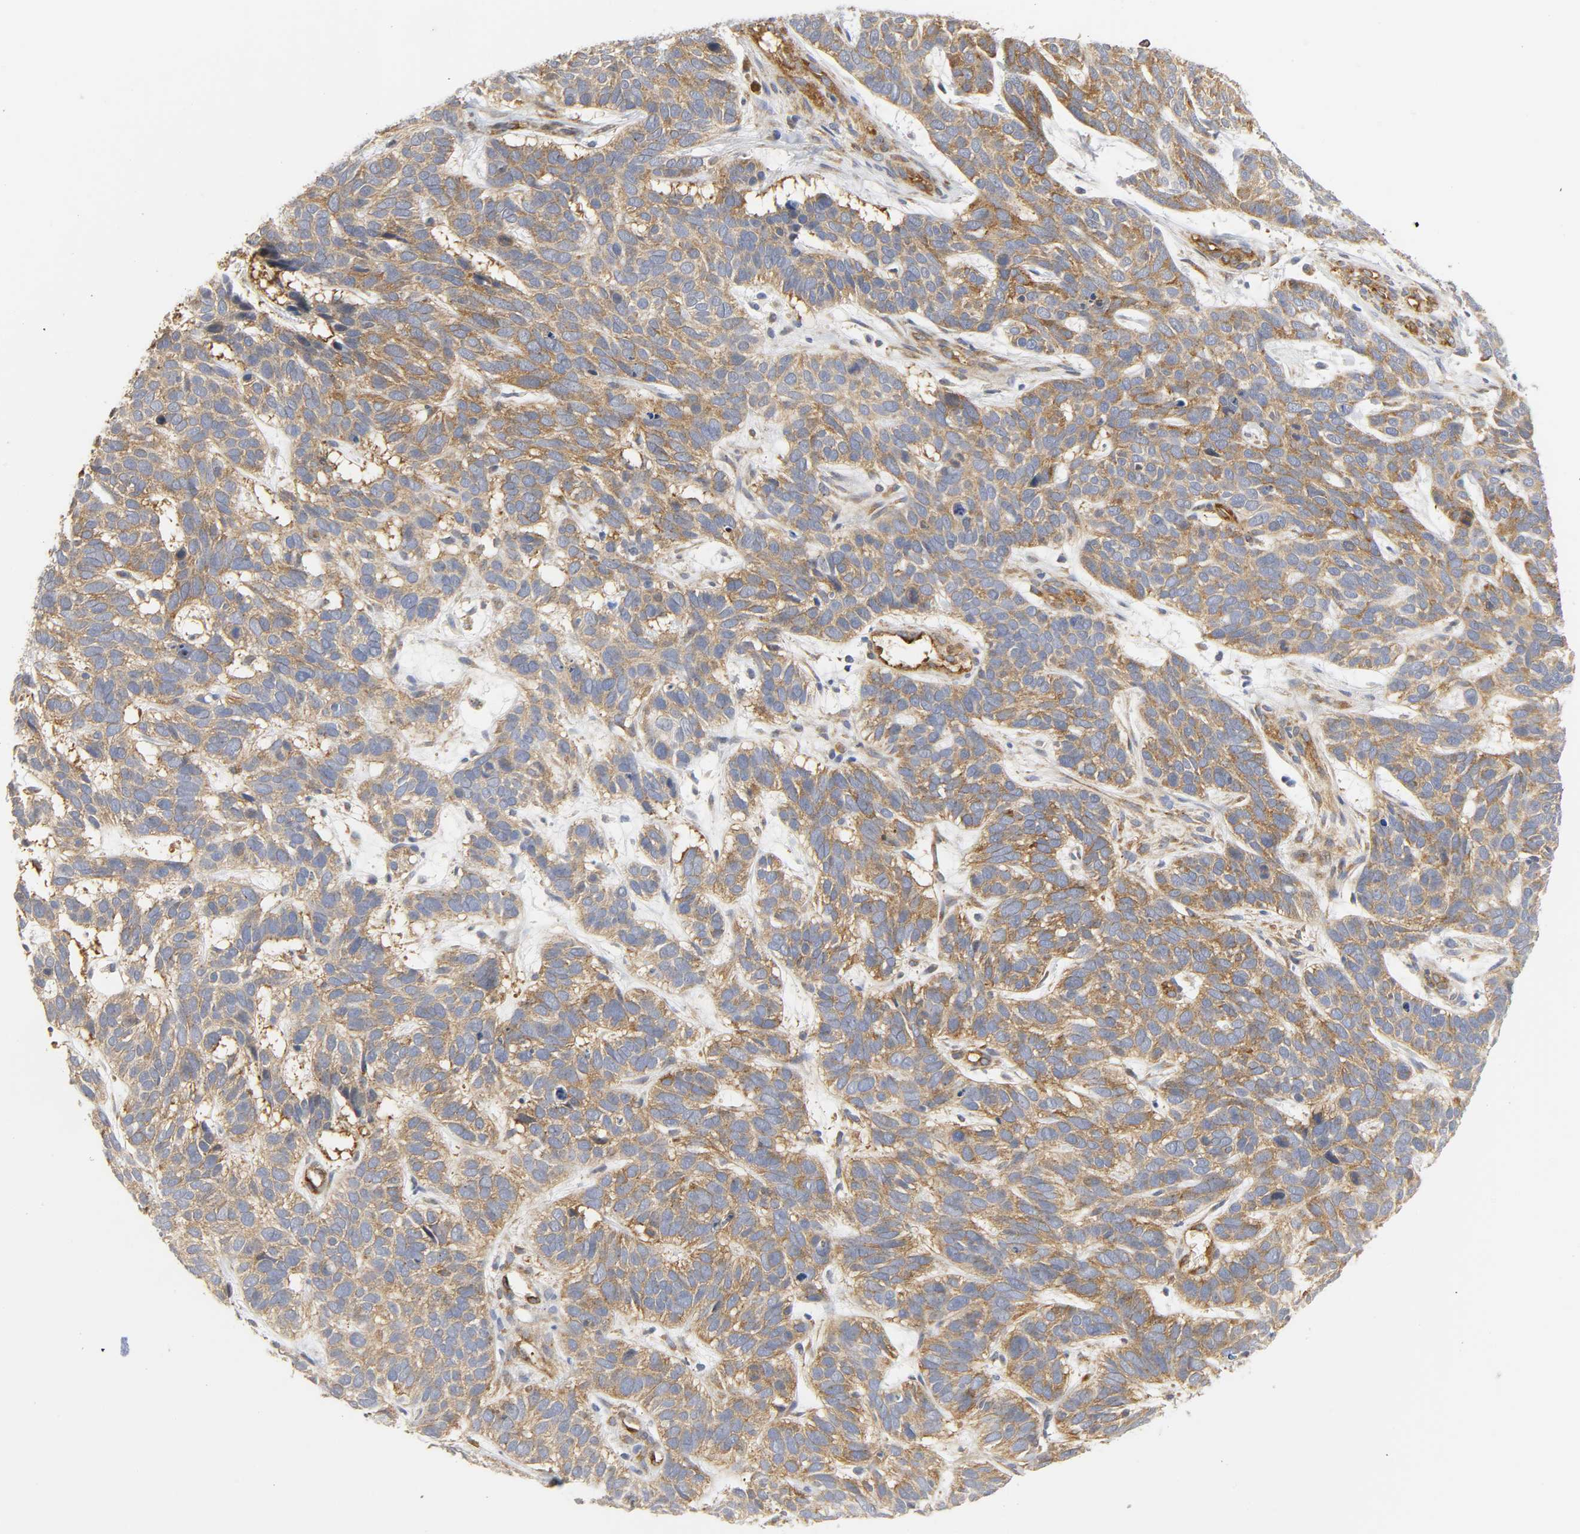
{"staining": {"intensity": "moderate", "quantity": ">75%", "location": "cytoplasmic/membranous"}, "tissue": "skin cancer", "cell_type": "Tumor cells", "image_type": "cancer", "snomed": [{"axis": "morphology", "description": "Basal cell carcinoma"}, {"axis": "topography", "description": "Skin"}], "caption": "About >75% of tumor cells in basal cell carcinoma (skin) display moderate cytoplasmic/membranous protein staining as visualized by brown immunohistochemical staining.", "gene": "DOCK1", "patient": {"sex": "male", "age": 87}}